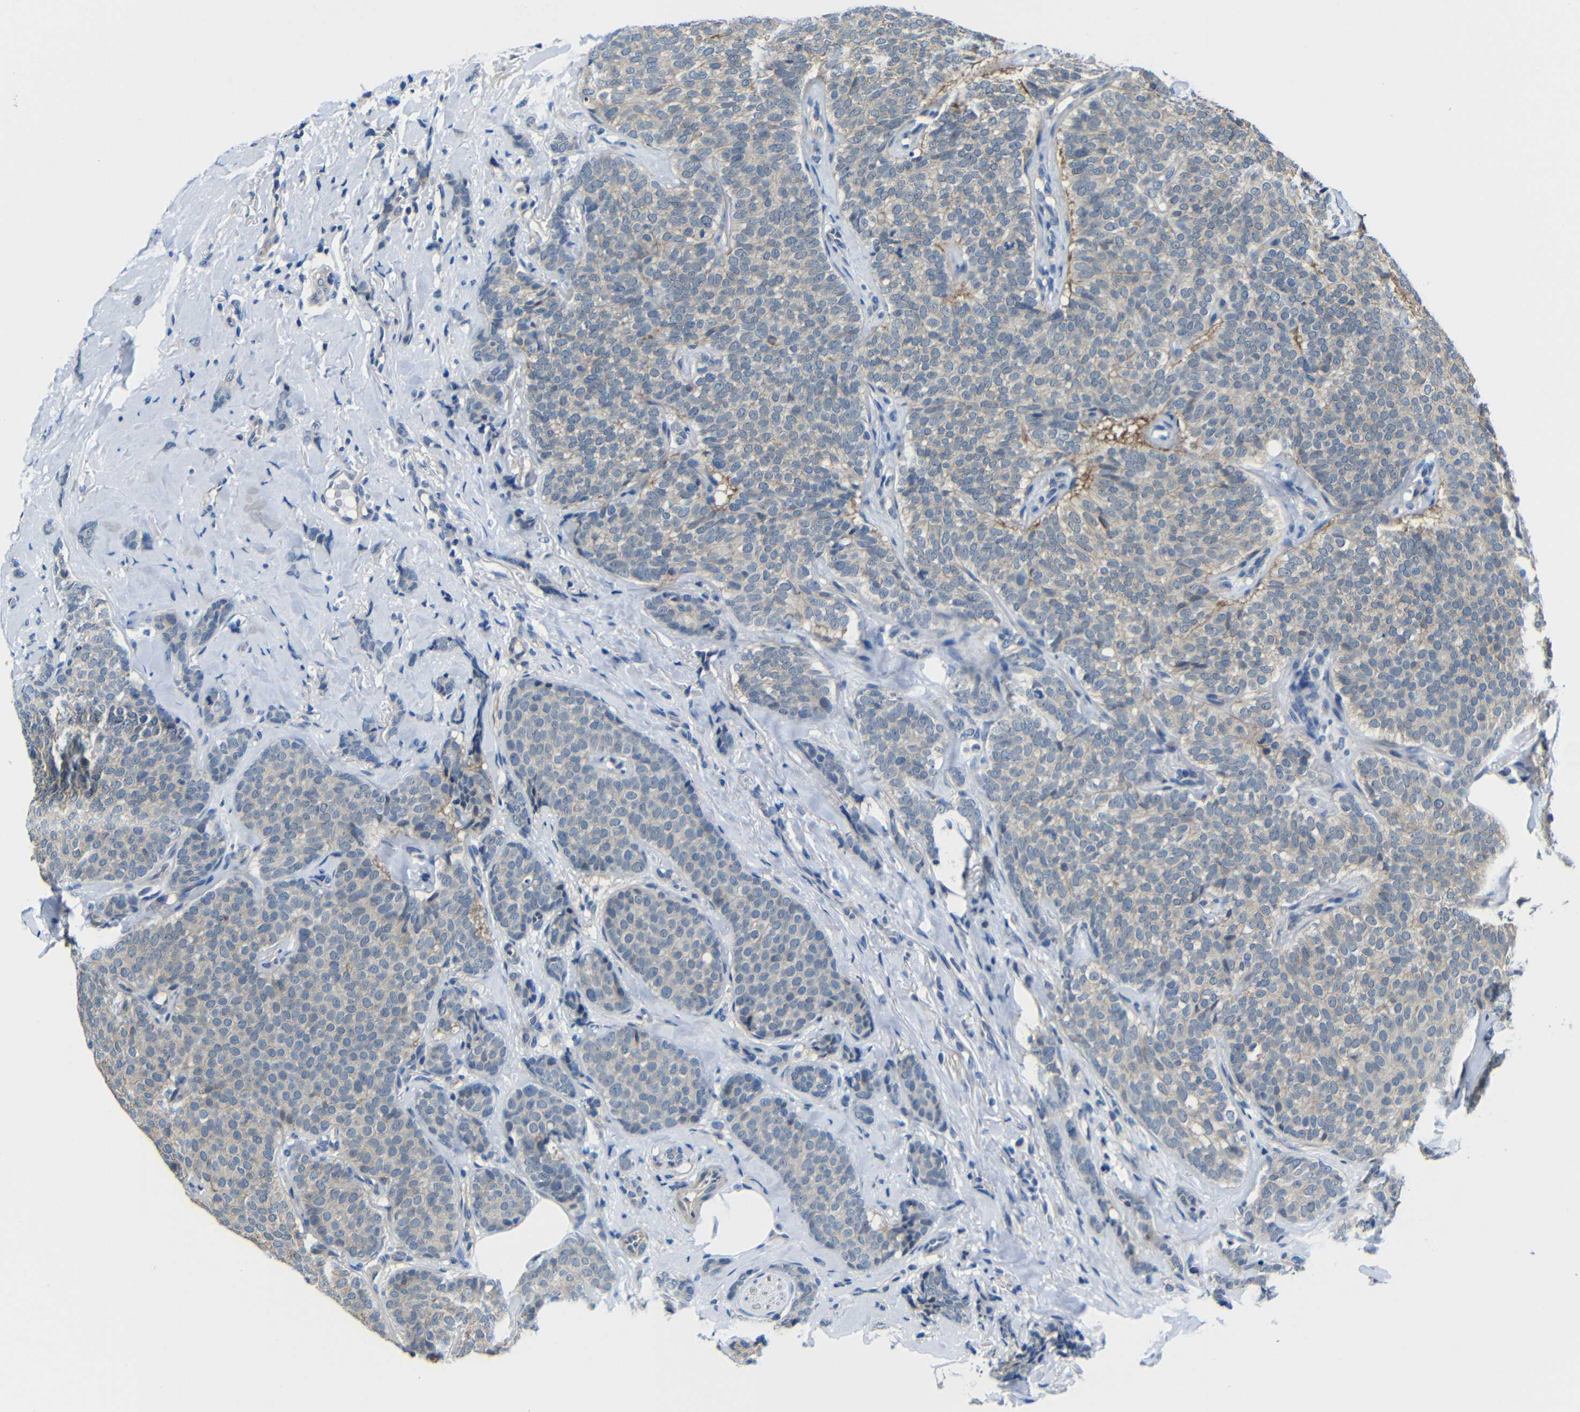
{"staining": {"intensity": "negative", "quantity": "none", "location": "none"}, "tissue": "breast cancer", "cell_type": "Tumor cells", "image_type": "cancer", "snomed": [{"axis": "morphology", "description": "Lobular carcinoma"}, {"axis": "topography", "description": "Skin"}, {"axis": "topography", "description": "Breast"}], "caption": "Lobular carcinoma (breast) stained for a protein using IHC exhibits no staining tumor cells.", "gene": "ZNF90", "patient": {"sex": "female", "age": 46}}